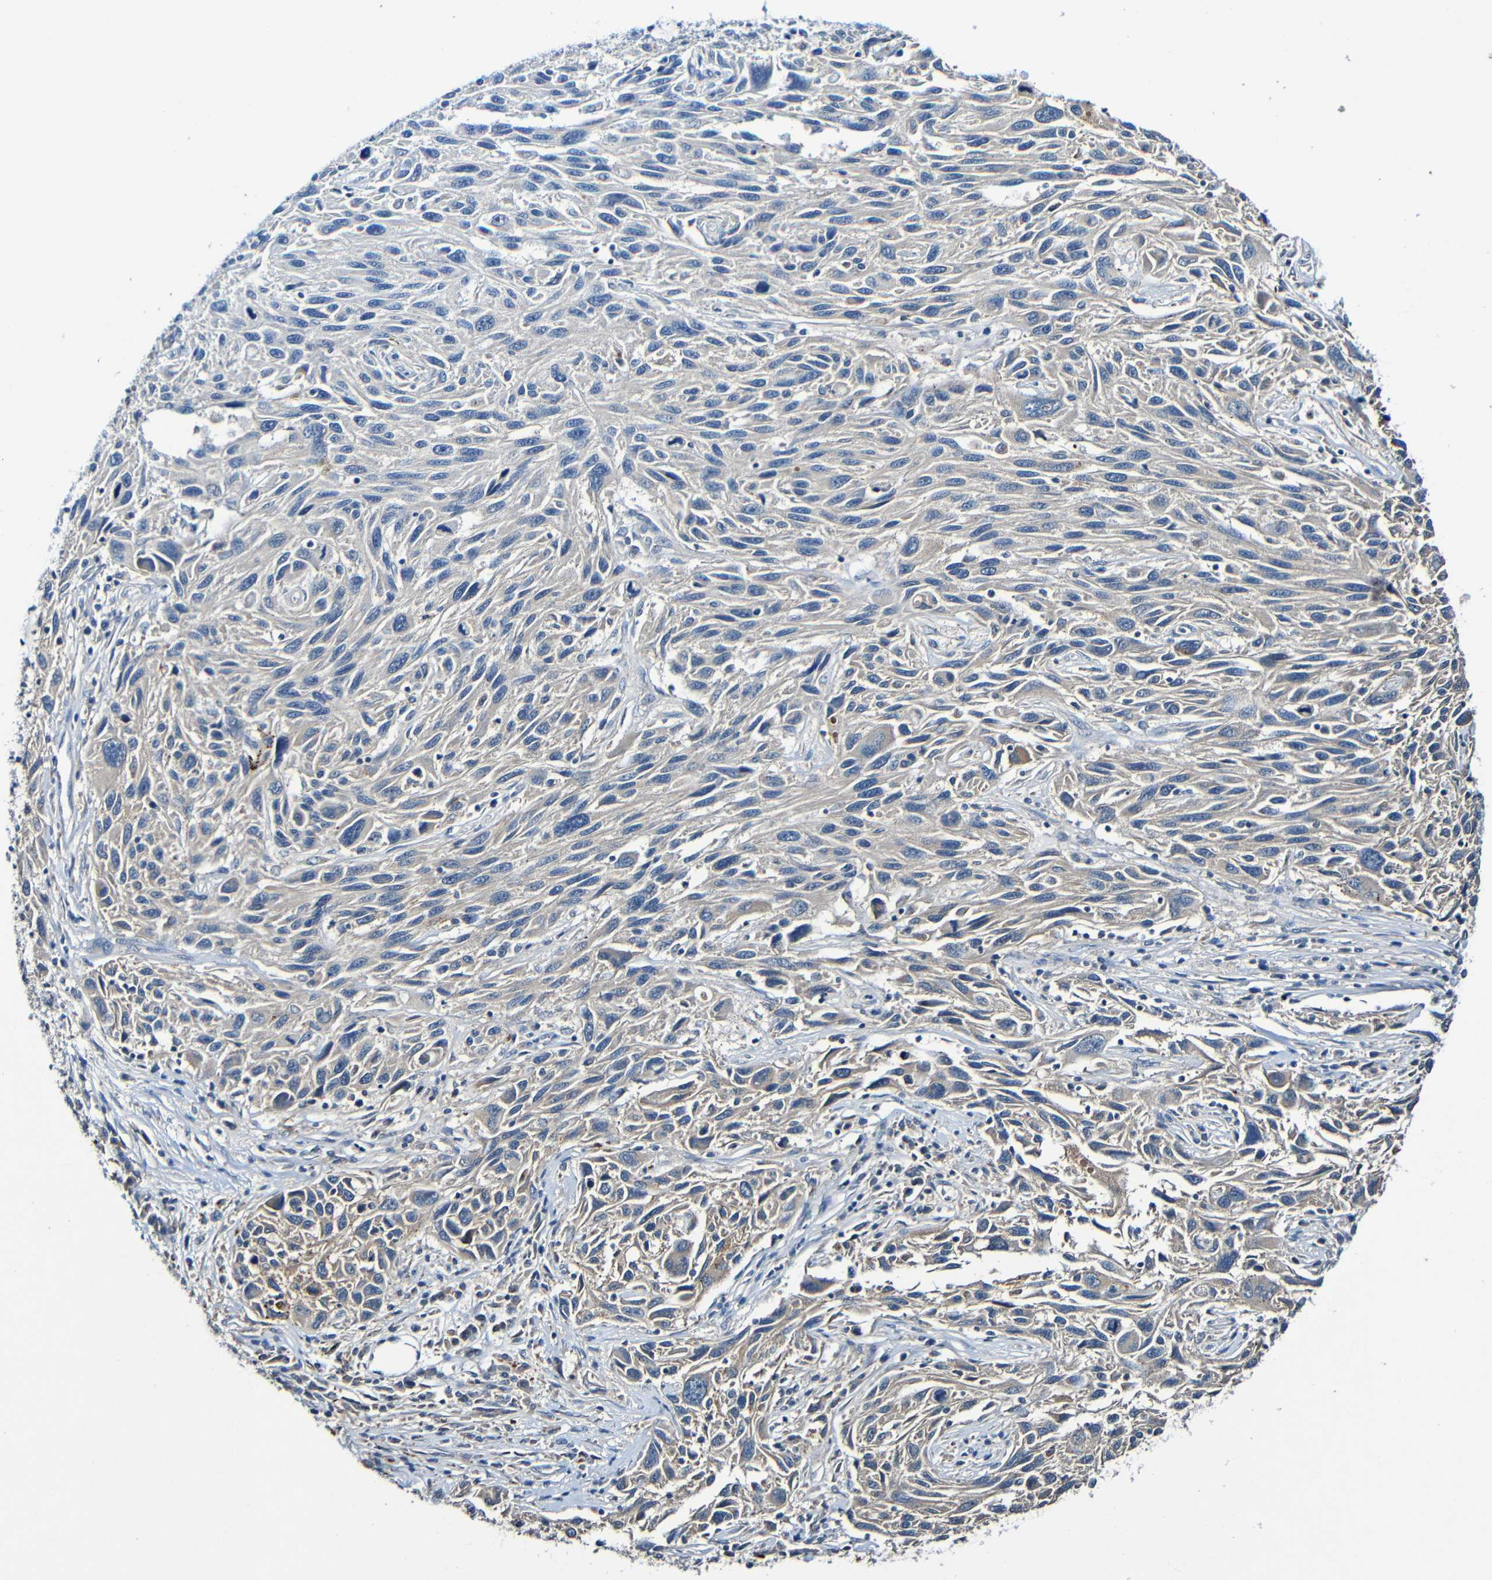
{"staining": {"intensity": "weak", "quantity": "<25%", "location": "cytoplasmic/membranous"}, "tissue": "melanoma", "cell_type": "Tumor cells", "image_type": "cancer", "snomed": [{"axis": "morphology", "description": "Malignant melanoma, NOS"}, {"axis": "topography", "description": "Skin"}], "caption": "Human malignant melanoma stained for a protein using immunohistochemistry (IHC) shows no staining in tumor cells.", "gene": "LRRC70", "patient": {"sex": "male", "age": 53}}